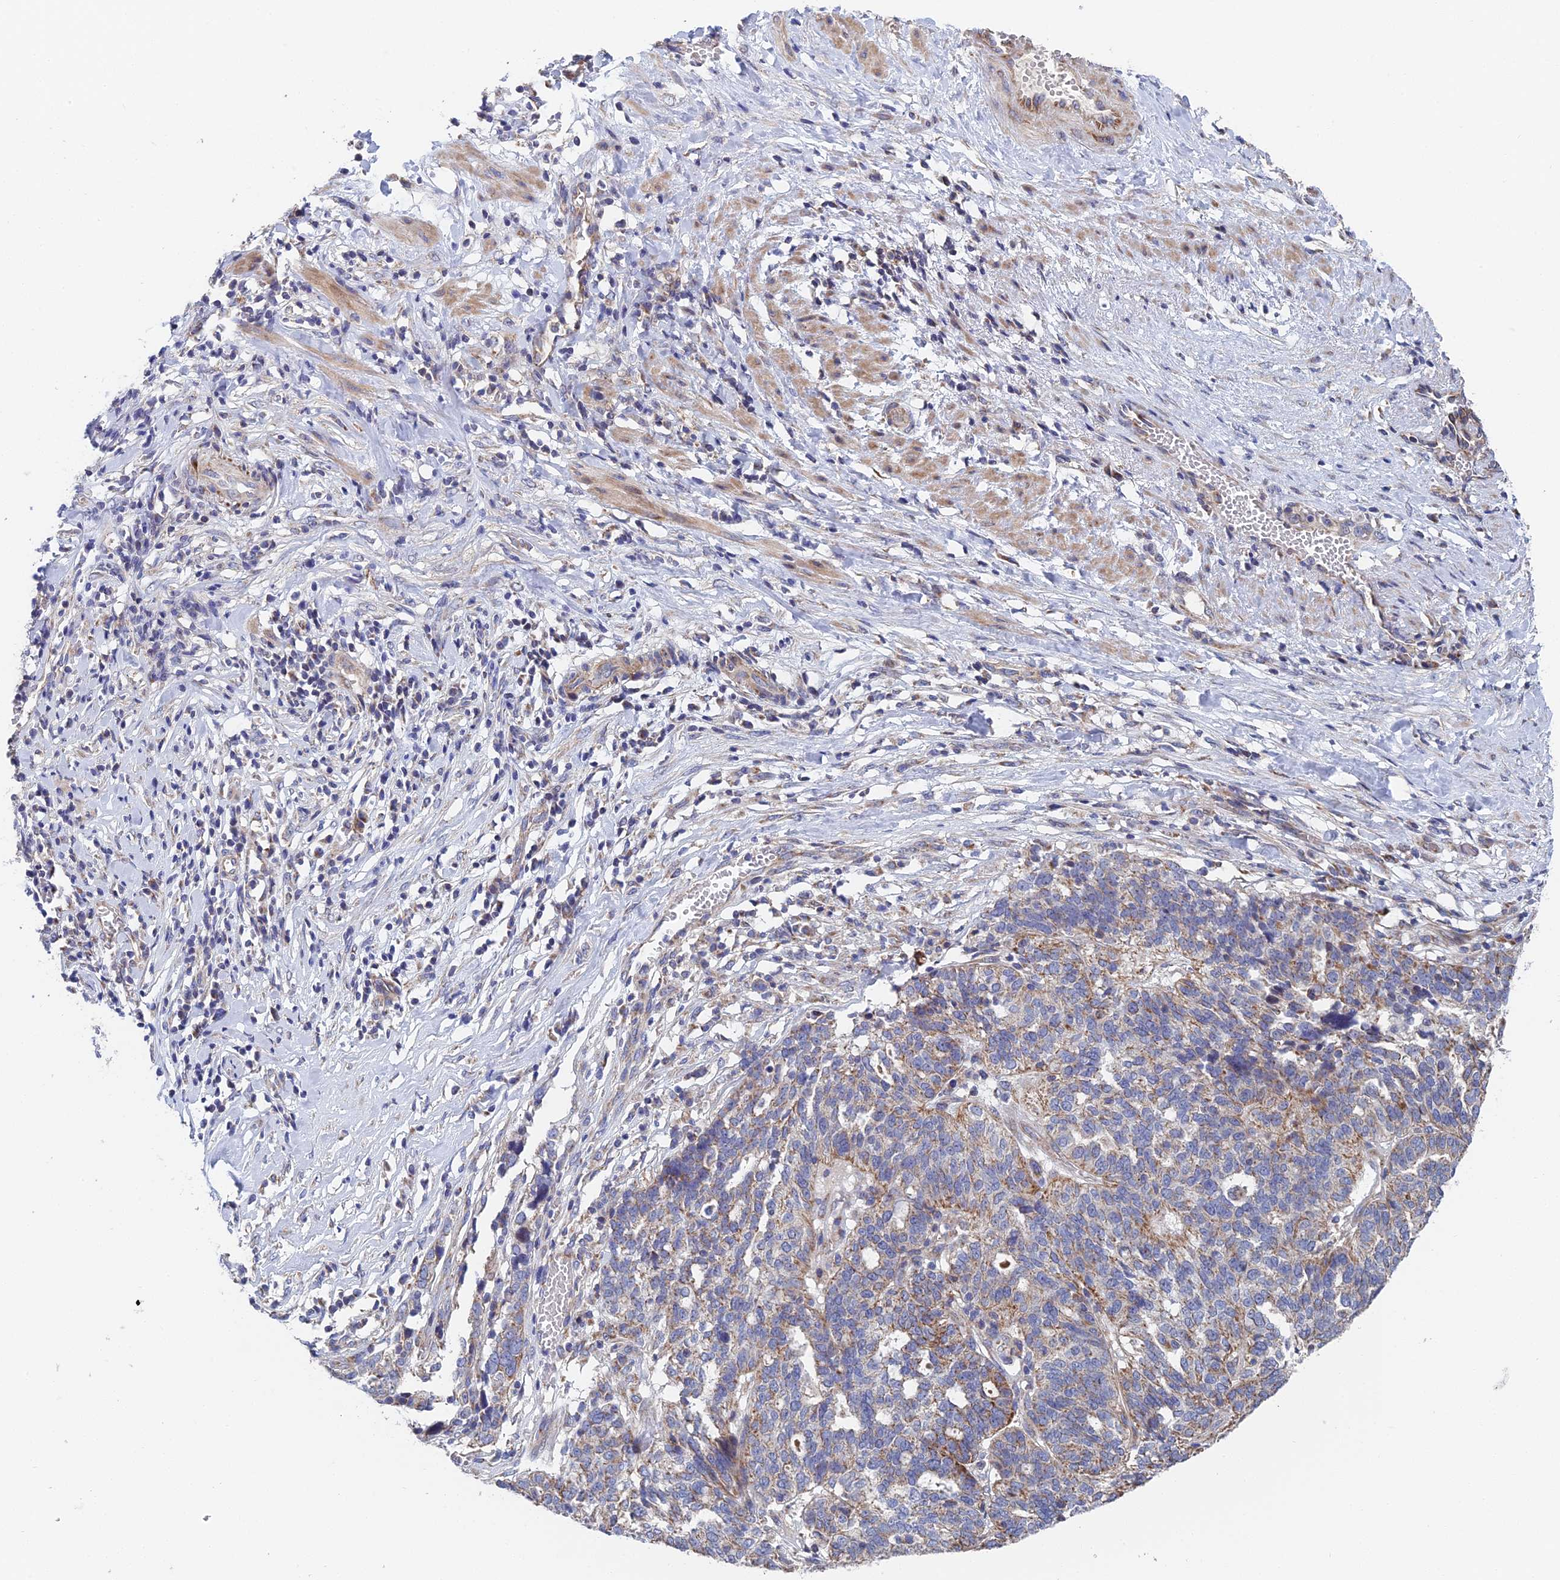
{"staining": {"intensity": "moderate", "quantity": "<25%", "location": "cytoplasmic/membranous"}, "tissue": "ovarian cancer", "cell_type": "Tumor cells", "image_type": "cancer", "snomed": [{"axis": "morphology", "description": "Cystadenocarcinoma, serous, NOS"}, {"axis": "topography", "description": "Ovary"}], "caption": "Protein staining of serous cystadenocarcinoma (ovarian) tissue exhibits moderate cytoplasmic/membranous positivity in approximately <25% of tumor cells.", "gene": "ECSIT", "patient": {"sex": "female", "age": 59}}